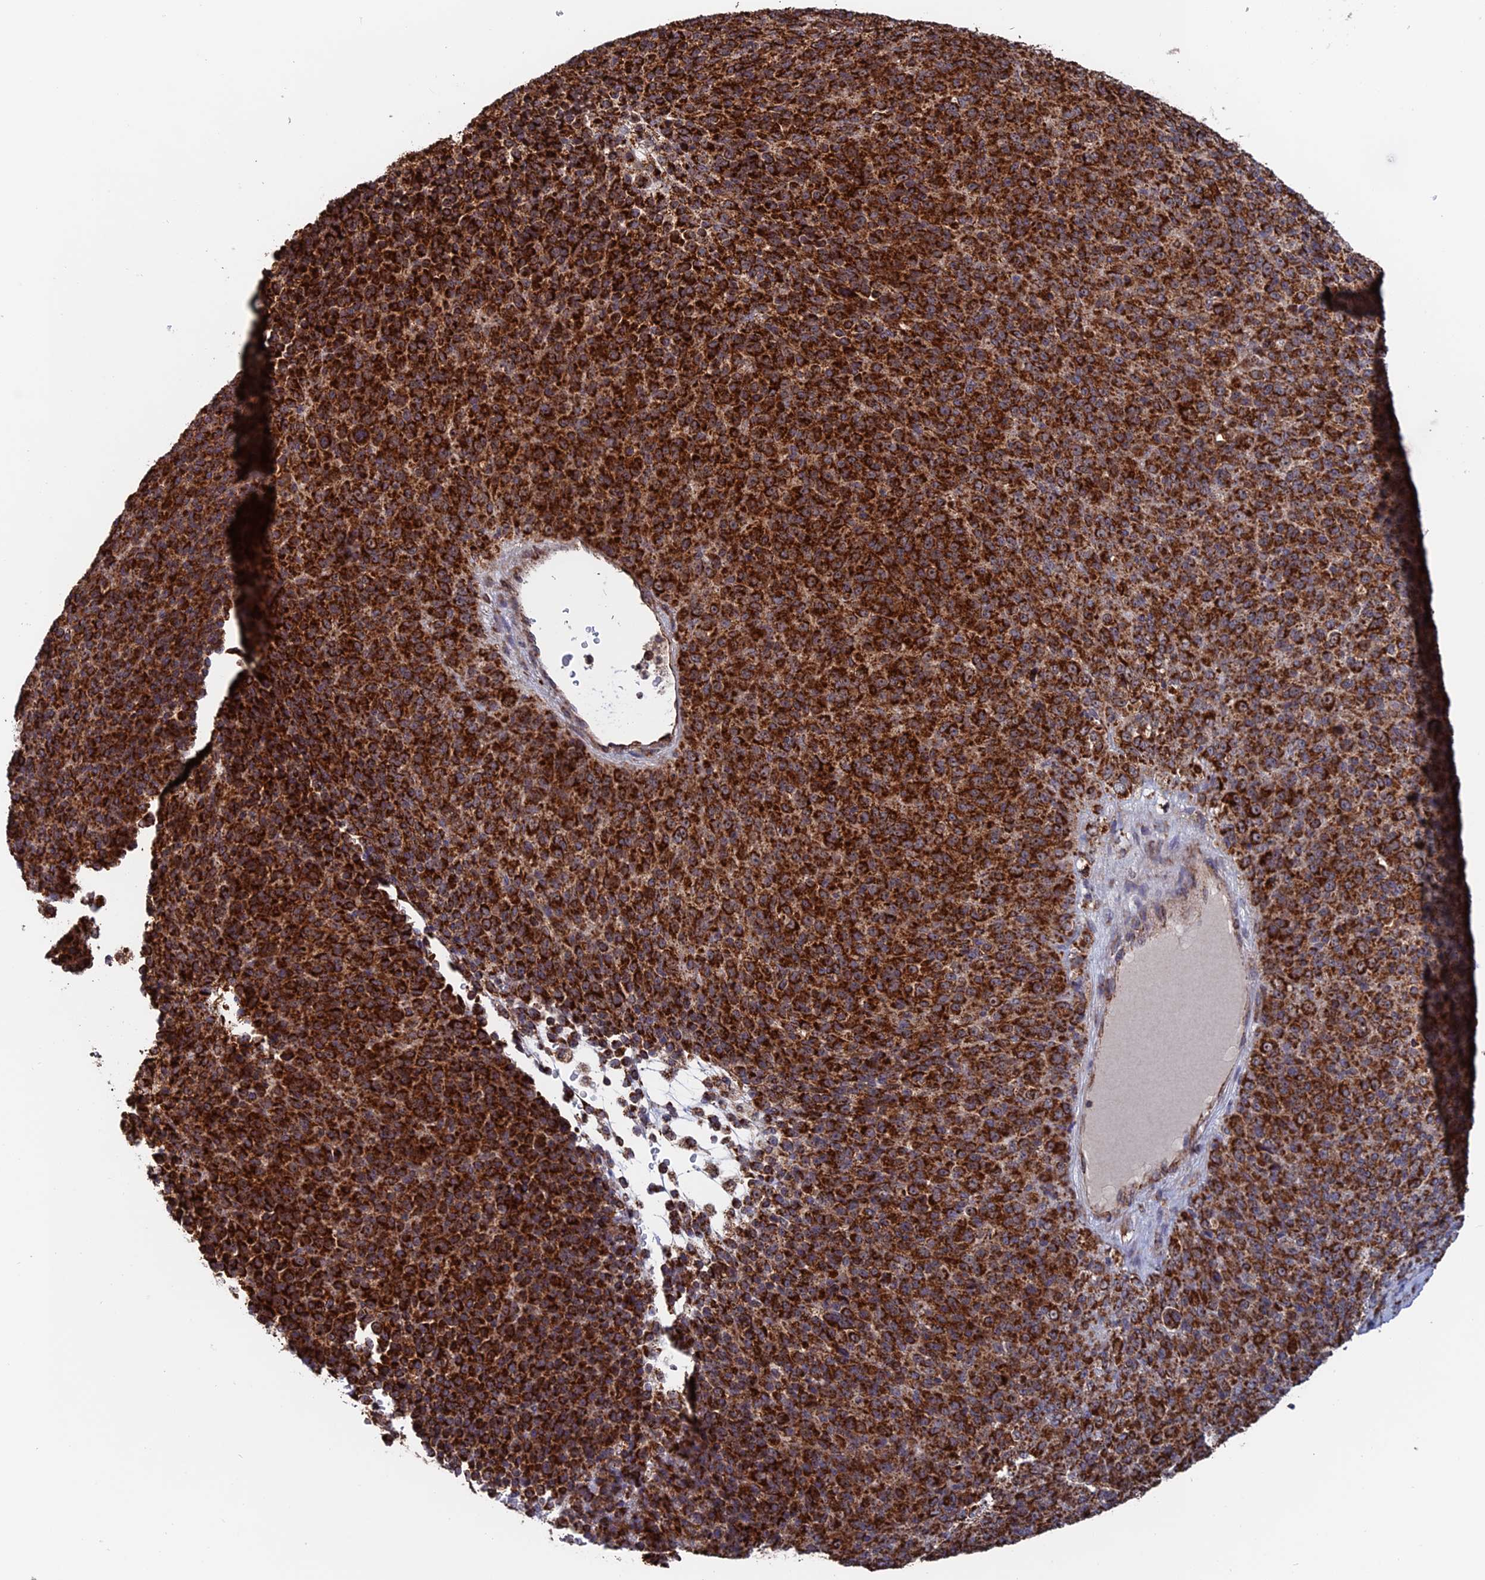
{"staining": {"intensity": "strong", "quantity": ">75%", "location": "cytoplasmic/membranous"}, "tissue": "melanoma", "cell_type": "Tumor cells", "image_type": "cancer", "snomed": [{"axis": "morphology", "description": "Malignant melanoma, Metastatic site"}, {"axis": "topography", "description": "Brain"}], "caption": "High-power microscopy captured an immunohistochemistry (IHC) histopathology image of melanoma, revealing strong cytoplasmic/membranous expression in approximately >75% of tumor cells. The staining was performed using DAB to visualize the protein expression in brown, while the nuclei were stained in blue with hematoxylin (Magnification: 20x).", "gene": "DTYMK", "patient": {"sex": "female", "age": 56}}